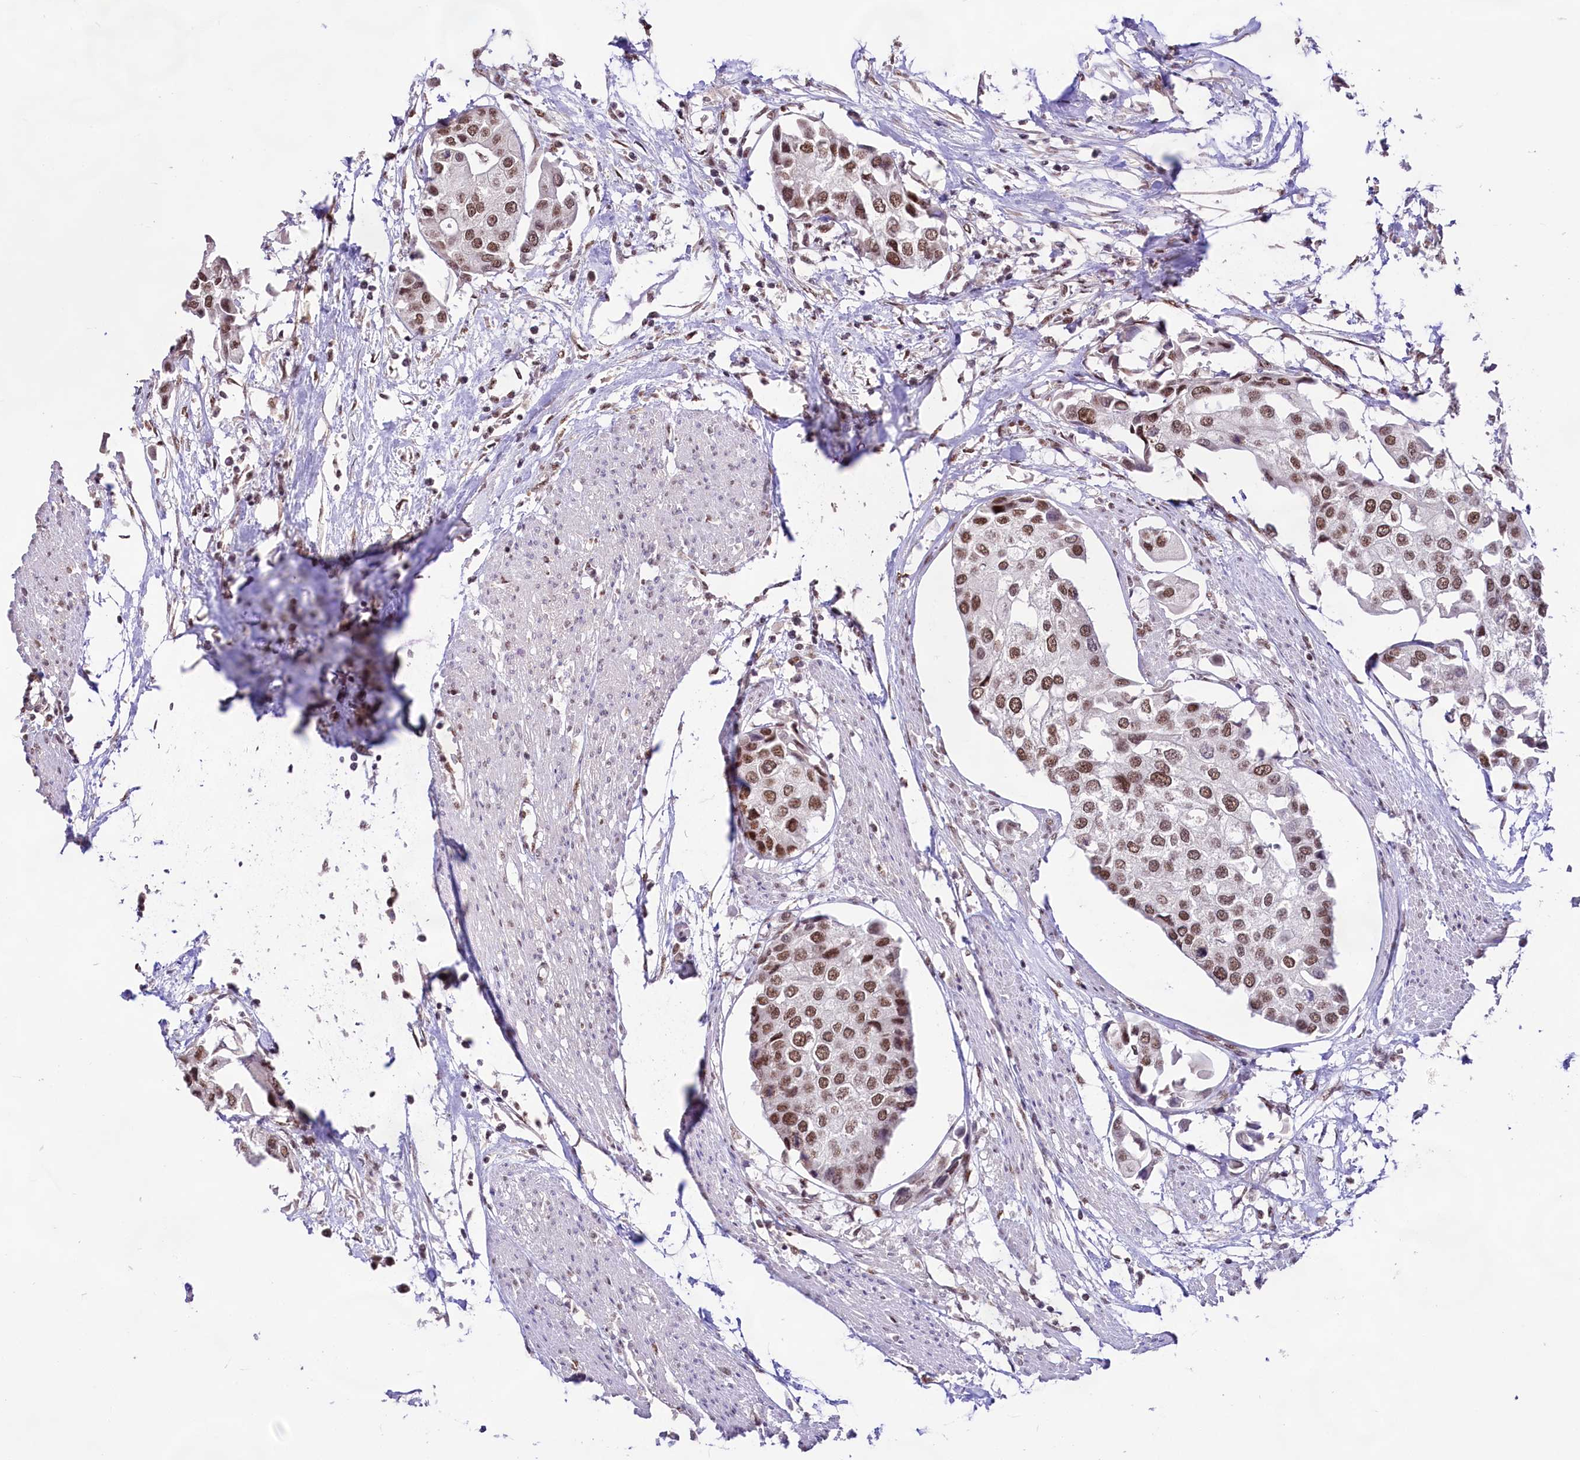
{"staining": {"intensity": "moderate", "quantity": ">75%", "location": "nuclear"}, "tissue": "urothelial cancer", "cell_type": "Tumor cells", "image_type": "cancer", "snomed": [{"axis": "morphology", "description": "Urothelial carcinoma, High grade"}, {"axis": "topography", "description": "Urinary bladder"}], "caption": "High-grade urothelial carcinoma stained with DAB (3,3'-diaminobenzidine) IHC reveals medium levels of moderate nuclear expression in about >75% of tumor cells. Immunohistochemistry (ihc) stains the protein of interest in brown and the nuclei are stained blue.", "gene": "HIRA", "patient": {"sex": "male", "age": 64}}